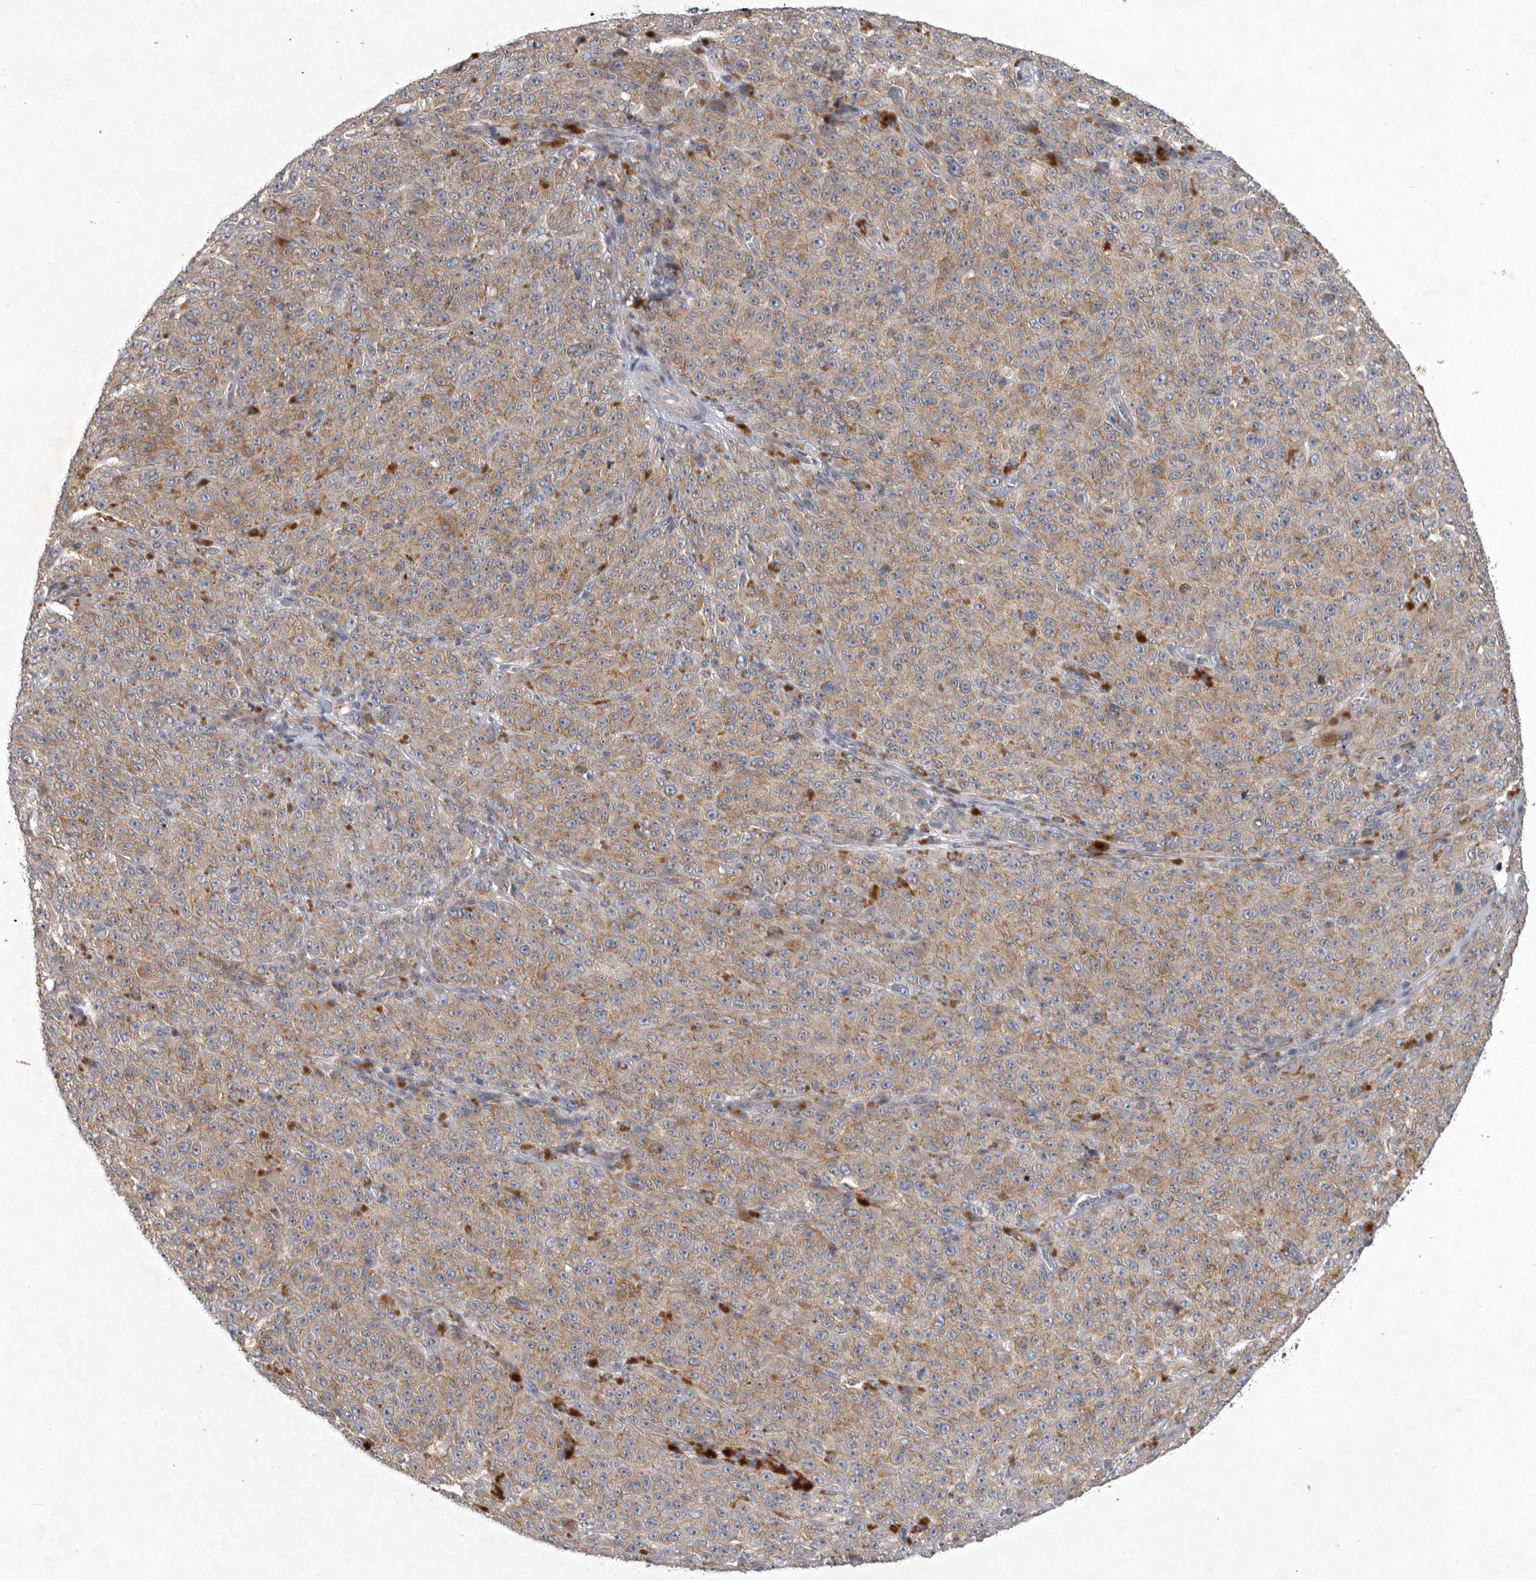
{"staining": {"intensity": "moderate", "quantity": ">75%", "location": "cytoplasmic/membranous"}, "tissue": "melanoma", "cell_type": "Tumor cells", "image_type": "cancer", "snomed": [{"axis": "morphology", "description": "Malignant melanoma, NOS"}, {"axis": "topography", "description": "Skin"}], "caption": "Immunohistochemical staining of malignant melanoma reveals moderate cytoplasmic/membranous protein positivity in about >75% of tumor cells.", "gene": "LAMTOR3", "patient": {"sex": "female", "age": 82}}